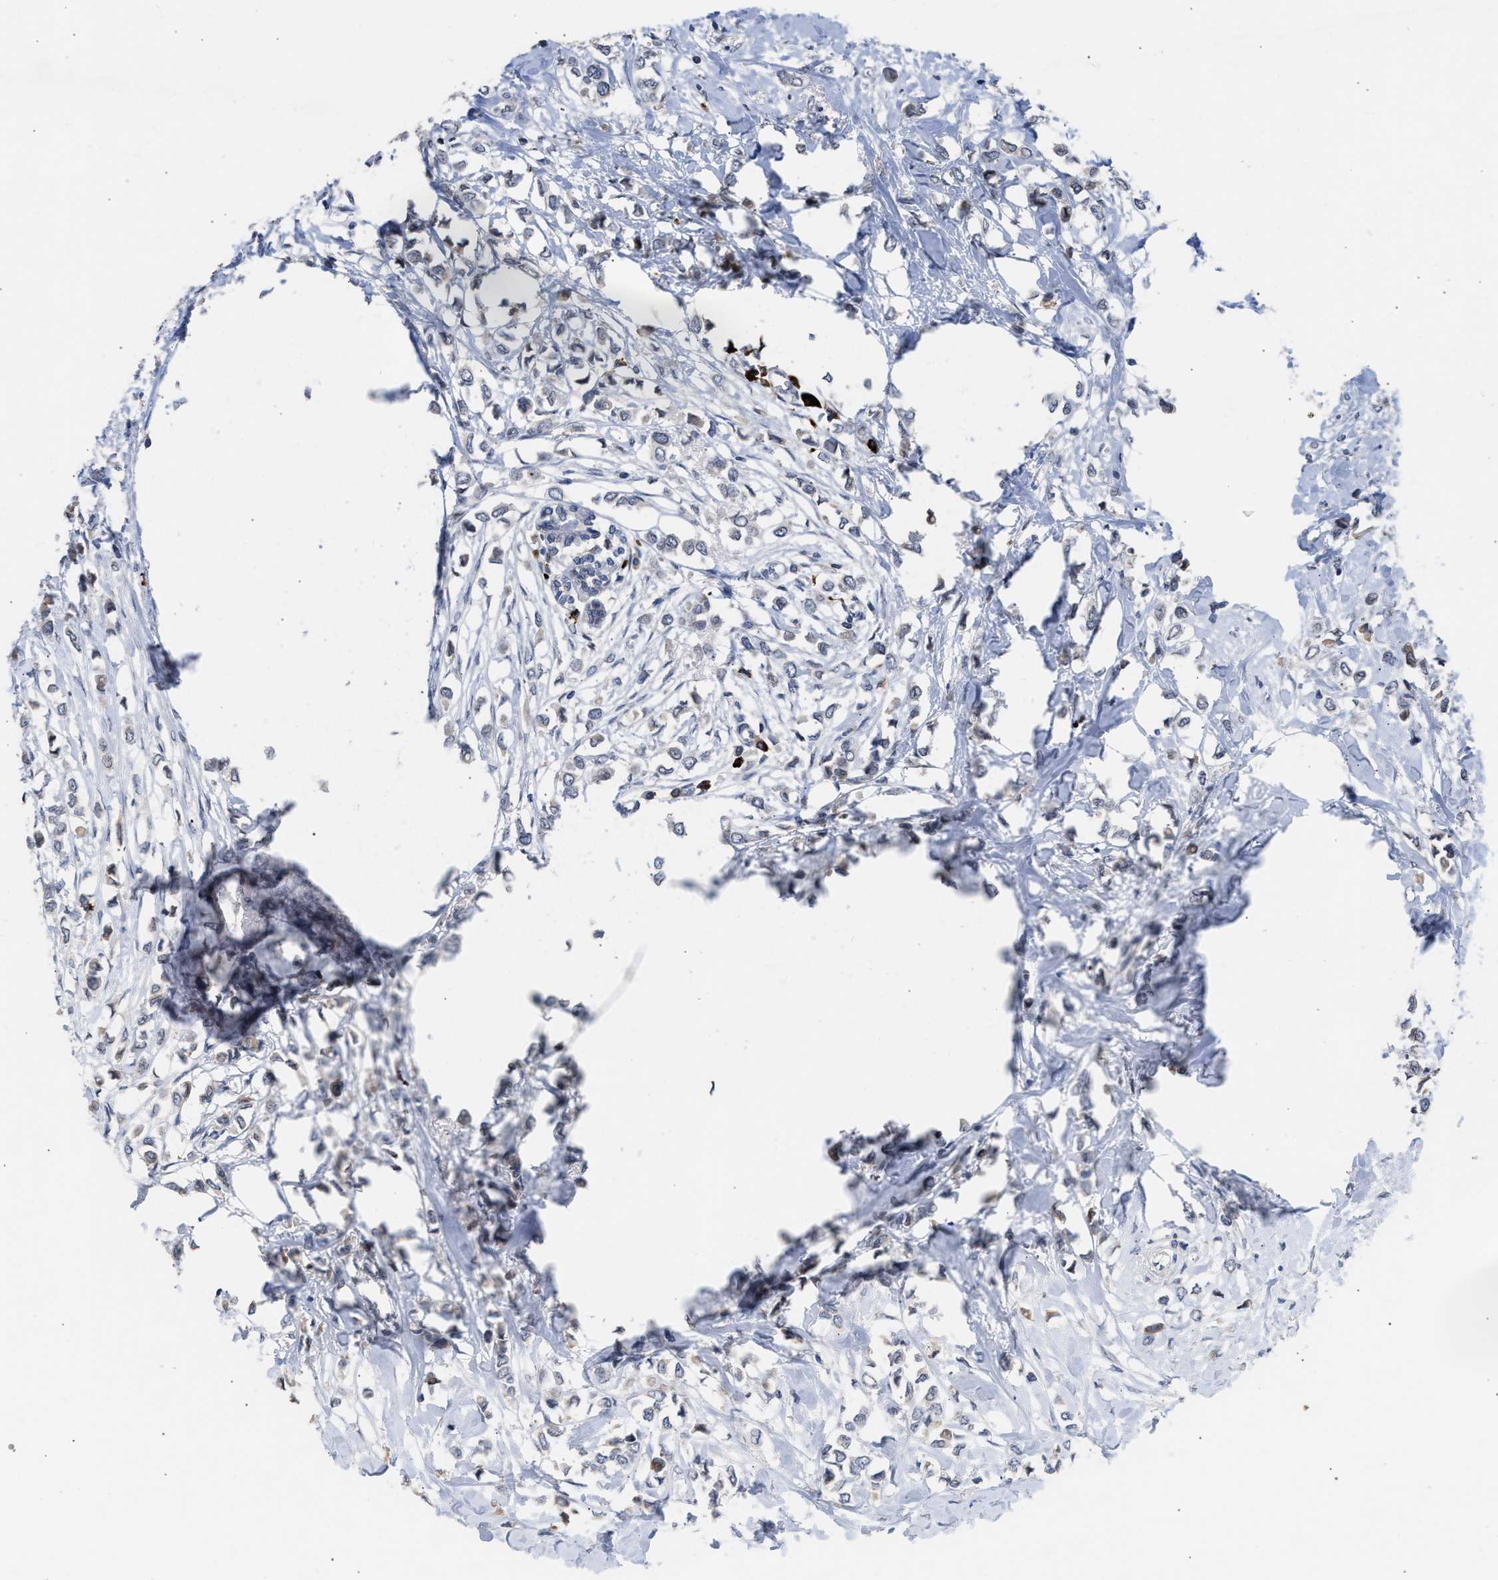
{"staining": {"intensity": "negative", "quantity": "none", "location": "none"}, "tissue": "breast cancer", "cell_type": "Tumor cells", "image_type": "cancer", "snomed": [{"axis": "morphology", "description": "Lobular carcinoma"}, {"axis": "topography", "description": "Breast"}], "caption": "Immunohistochemistry photomicrograph of human breast cancer stained for a protein (brown), which reveals no expression in tumor cells.", "gene": "NUP62", "patient": {"sex": "female", "age": 51}}